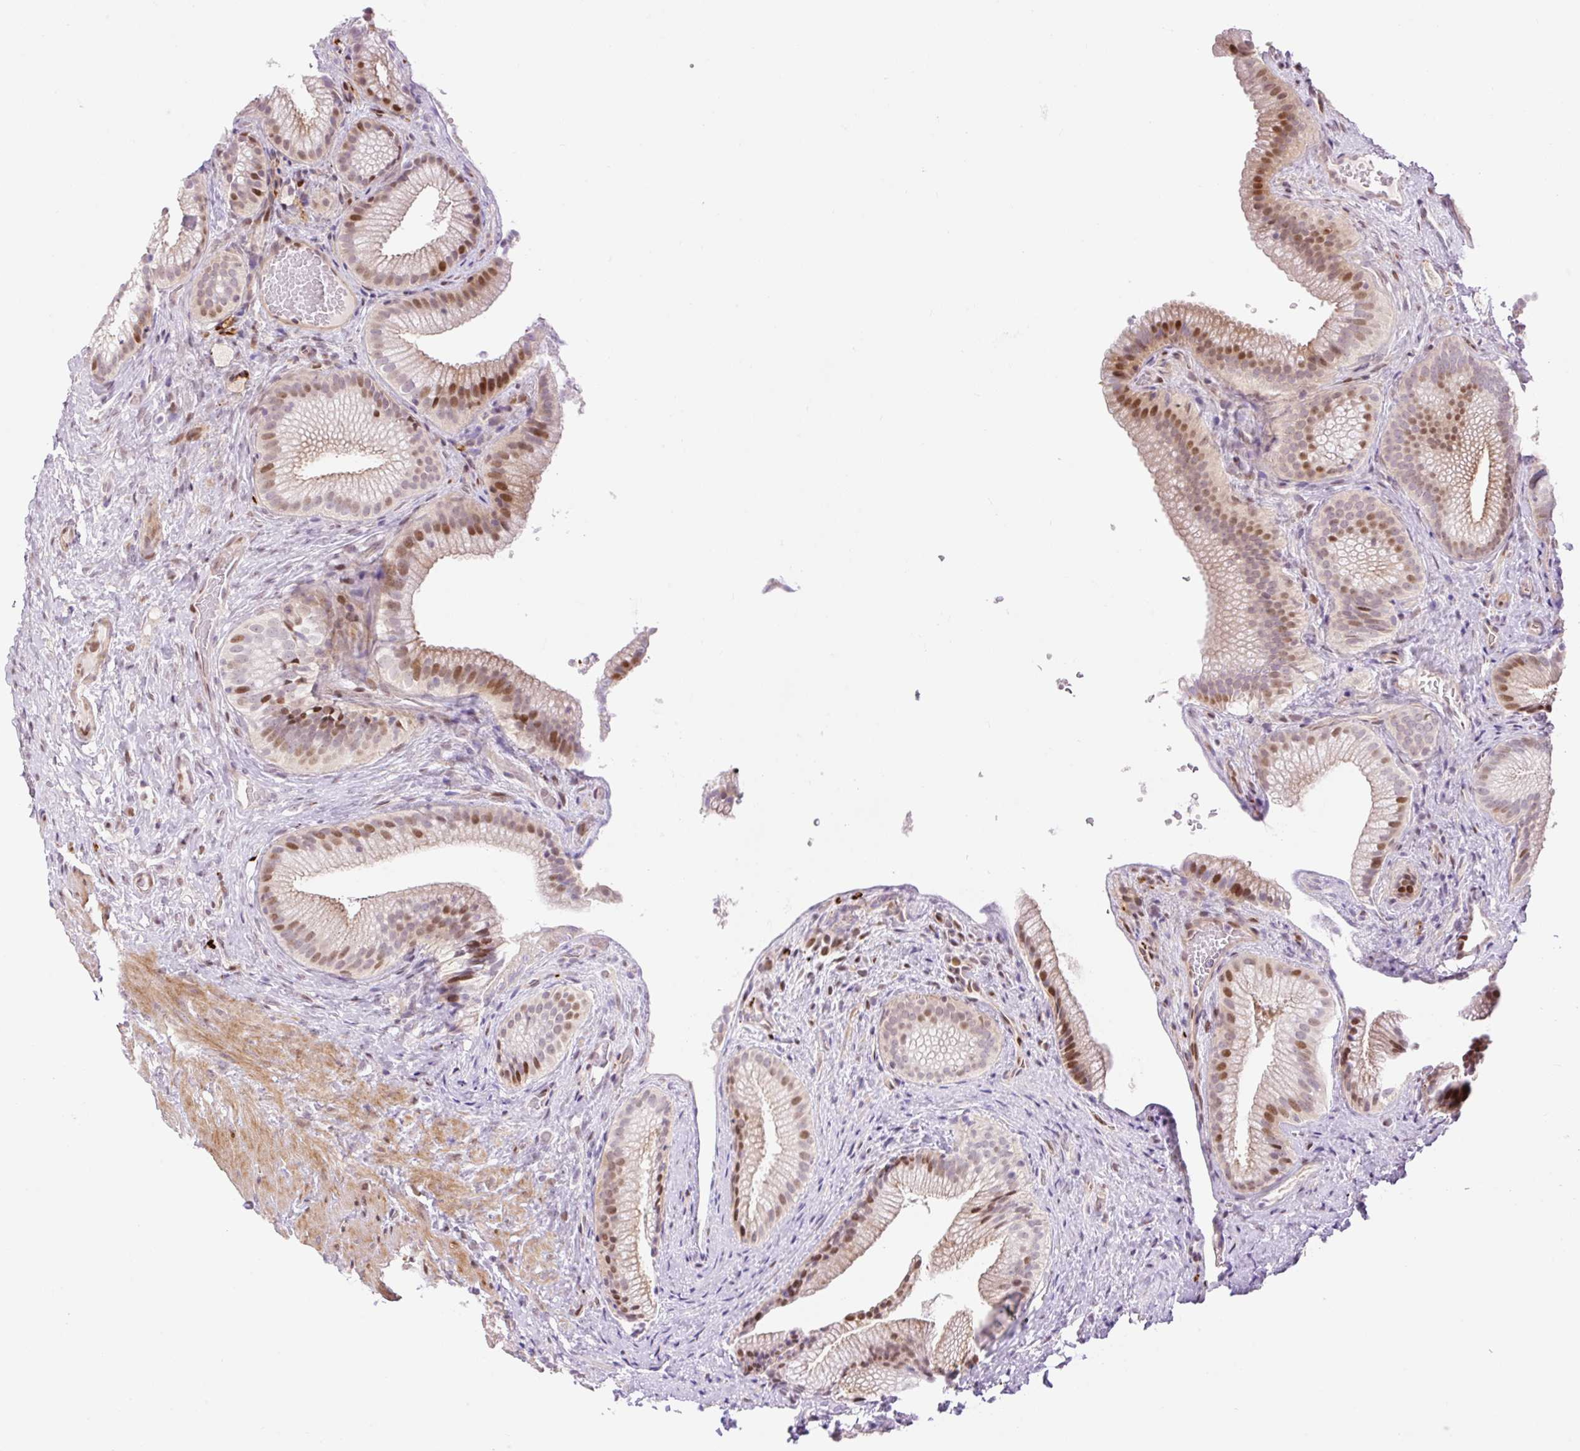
{"staining": {"intensity": "moderate", "quantity": ">75%", "location": "cytoplasmic/membranous,nuclear"}, "tissue": "gallbladder", "cell_type": "Glandular cells", "image_type": "normal", "snomed": [{"axis": "morphology", "description": "Normal tissue, NOS"}, {"axis": "morphology", "description": "Inflammation, NOS"}, {"axis": "topography", "description": "Gallbladder"}], "caption": "This histopathology image shows benign gallbladder stained with immunohistochemistry (IHC) to label a protein in brown. The cytoplasmic/membranous,nuclear of glandular cells show moderate positivity for the protein. Nuclei are counter-stained blue.", "gene": "RIPPLY3", "patient": {"sex": "male", "age": 51}}